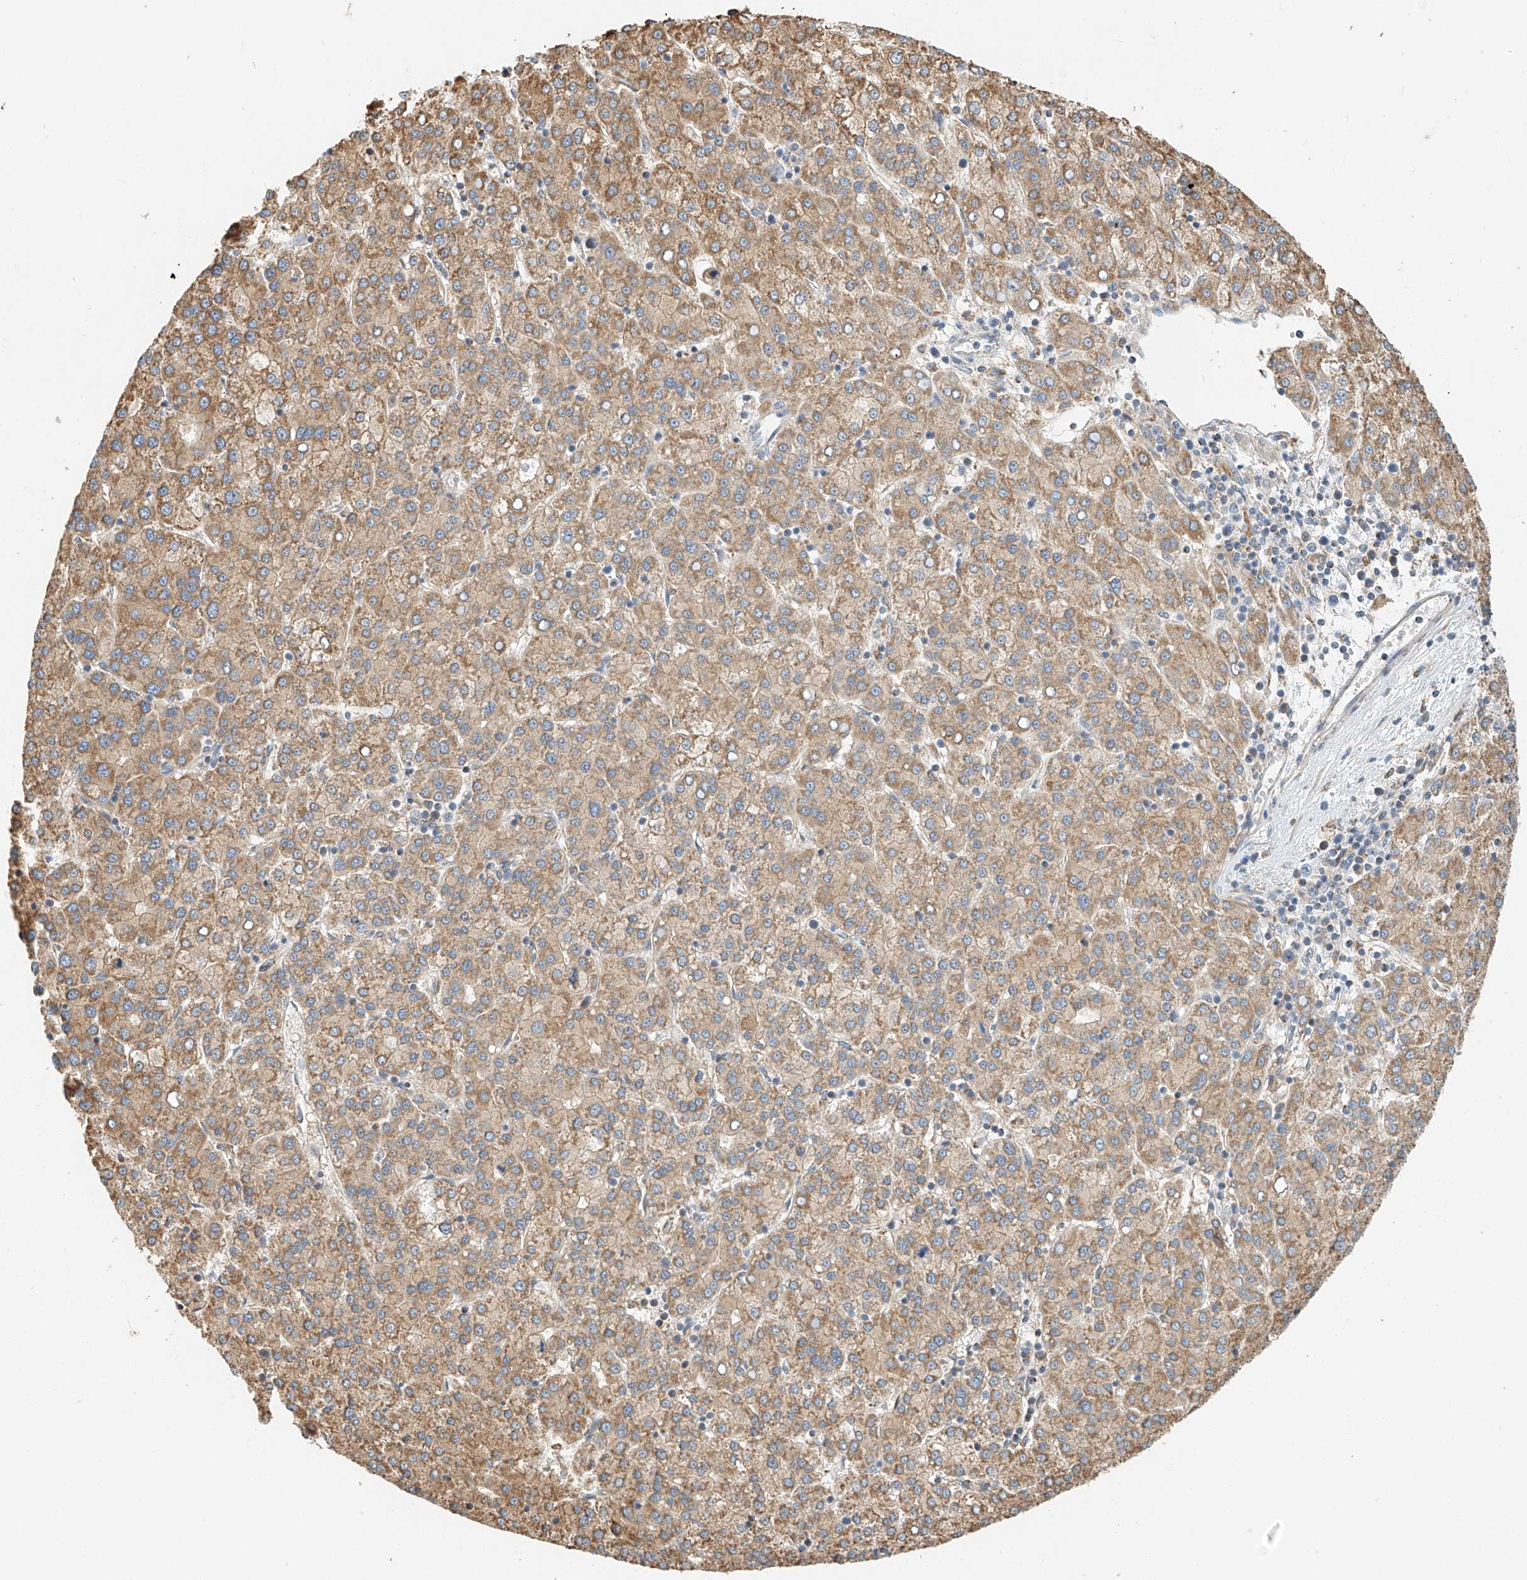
{"staining": {"intensity": "moderate", "quantity": ">75%", "location": "cytoplasmic/membranous"}, "tissue": "liver cancer", "cell_type": "Tumor cells", "image_type": "cancer", "snomed": [{"axis": "morphology", "description": "Carcinoma, Hepatocellular, NOS"}, {"axis": "topography", "description": "Liver"}], "caption": "Immunohistochemical staining of human liver cancer demonstrates medium levels of moderate cytoplasmic/membranous protein staining in about >75% of tumor cells.", "gene": "YIPF7", "patient": {"sex": "female", "age": 58}}